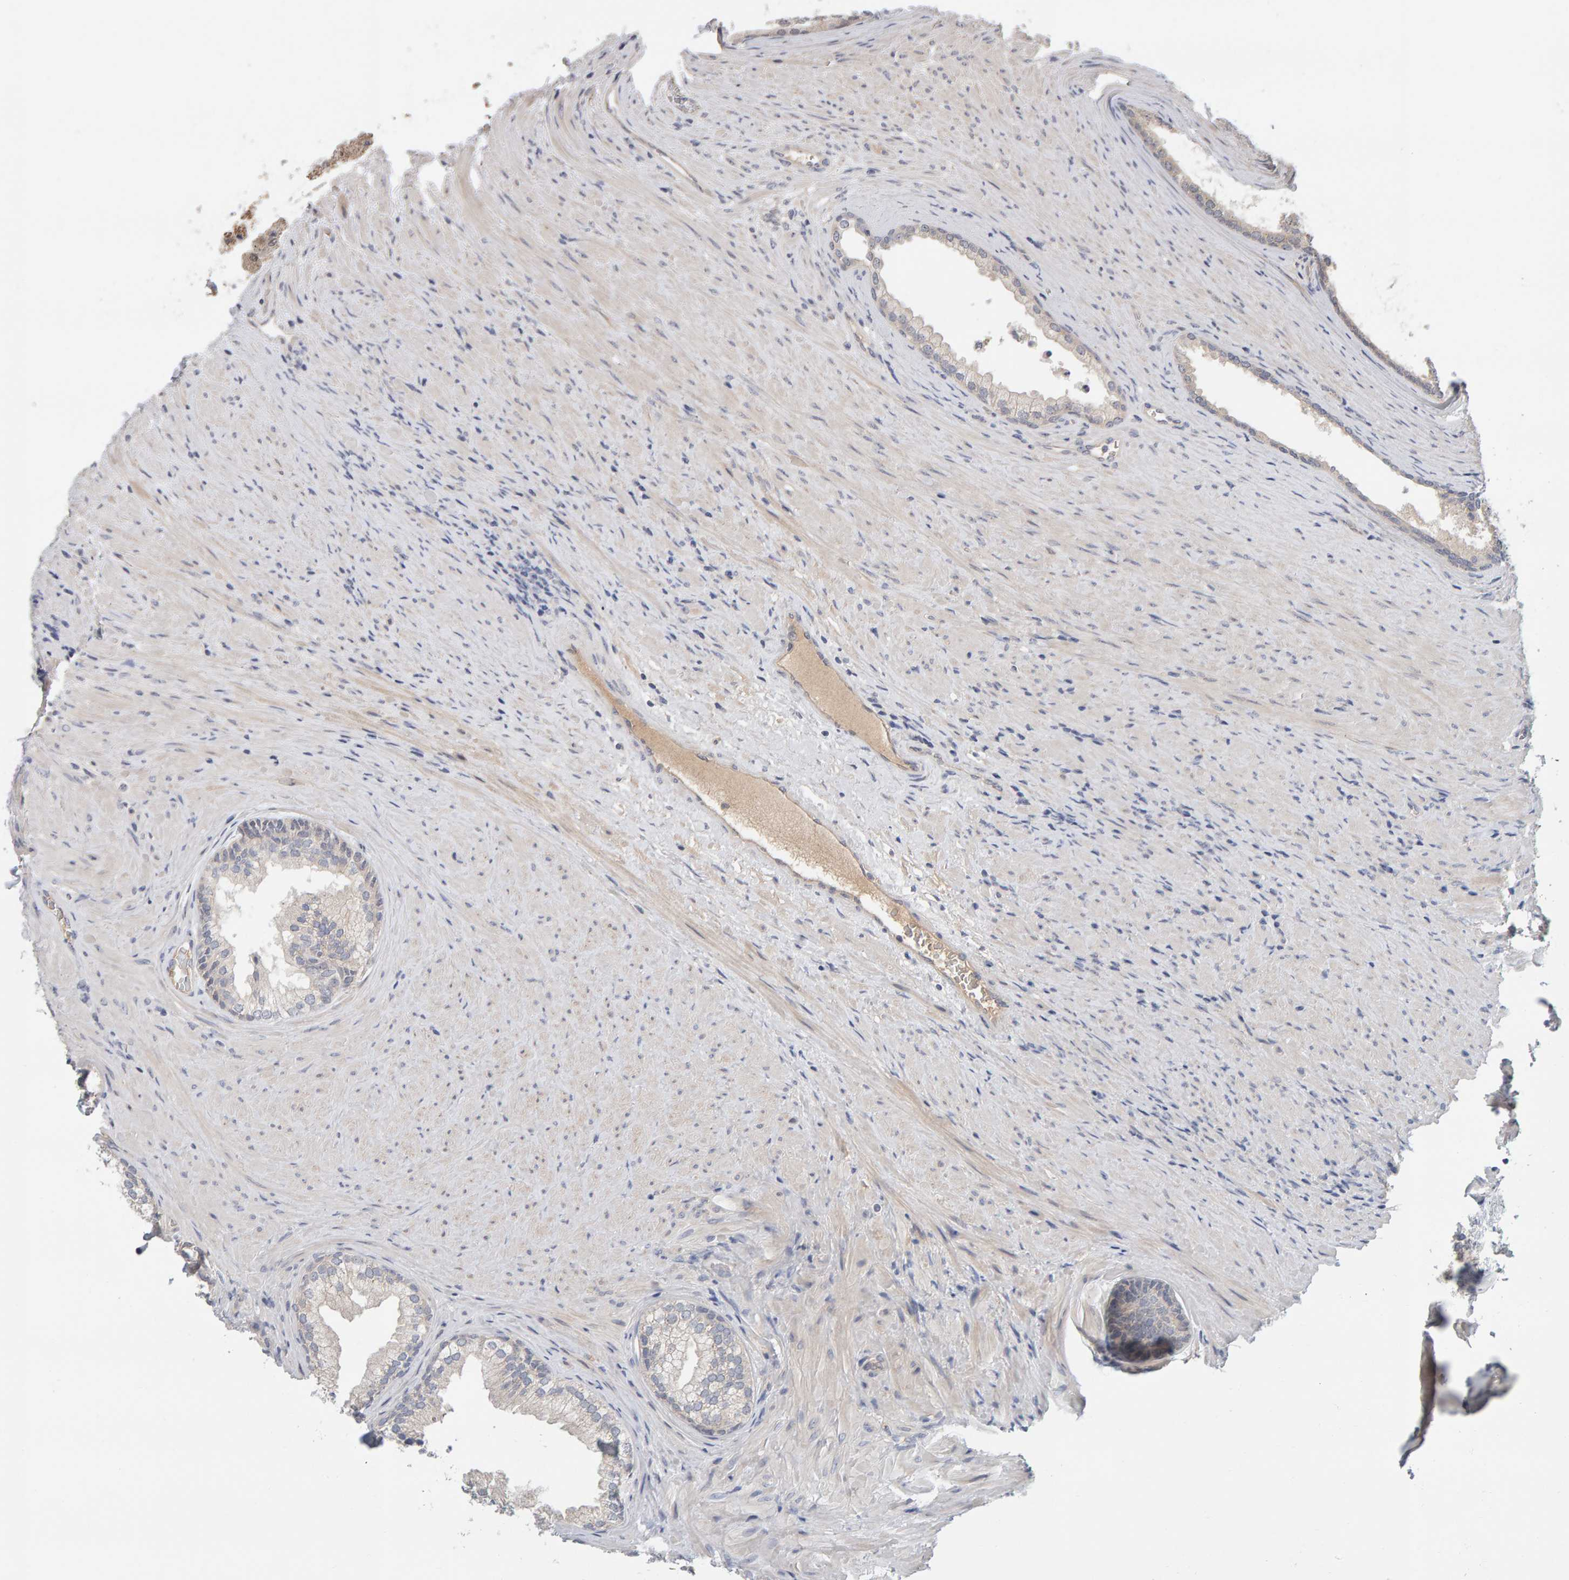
{"staining": {"intensity": "negative", "quantity": "none", "location": "none"}, "tissue": "prostate", "cell_type": "Glandular cells", "image_type": "normal", "snomed": [{"axis": "morphology", "description": "Normal tissue, NOS"}, {"axis": "topography", "description": "Prostate"}], "caption": "Immunohistochemical staining of unremarkable prostate reveals no significant staining in glandular cells. Nuclei are stained in blue.", "gene": "GFUS", "patient": {"sex": "male", "age": 76}}